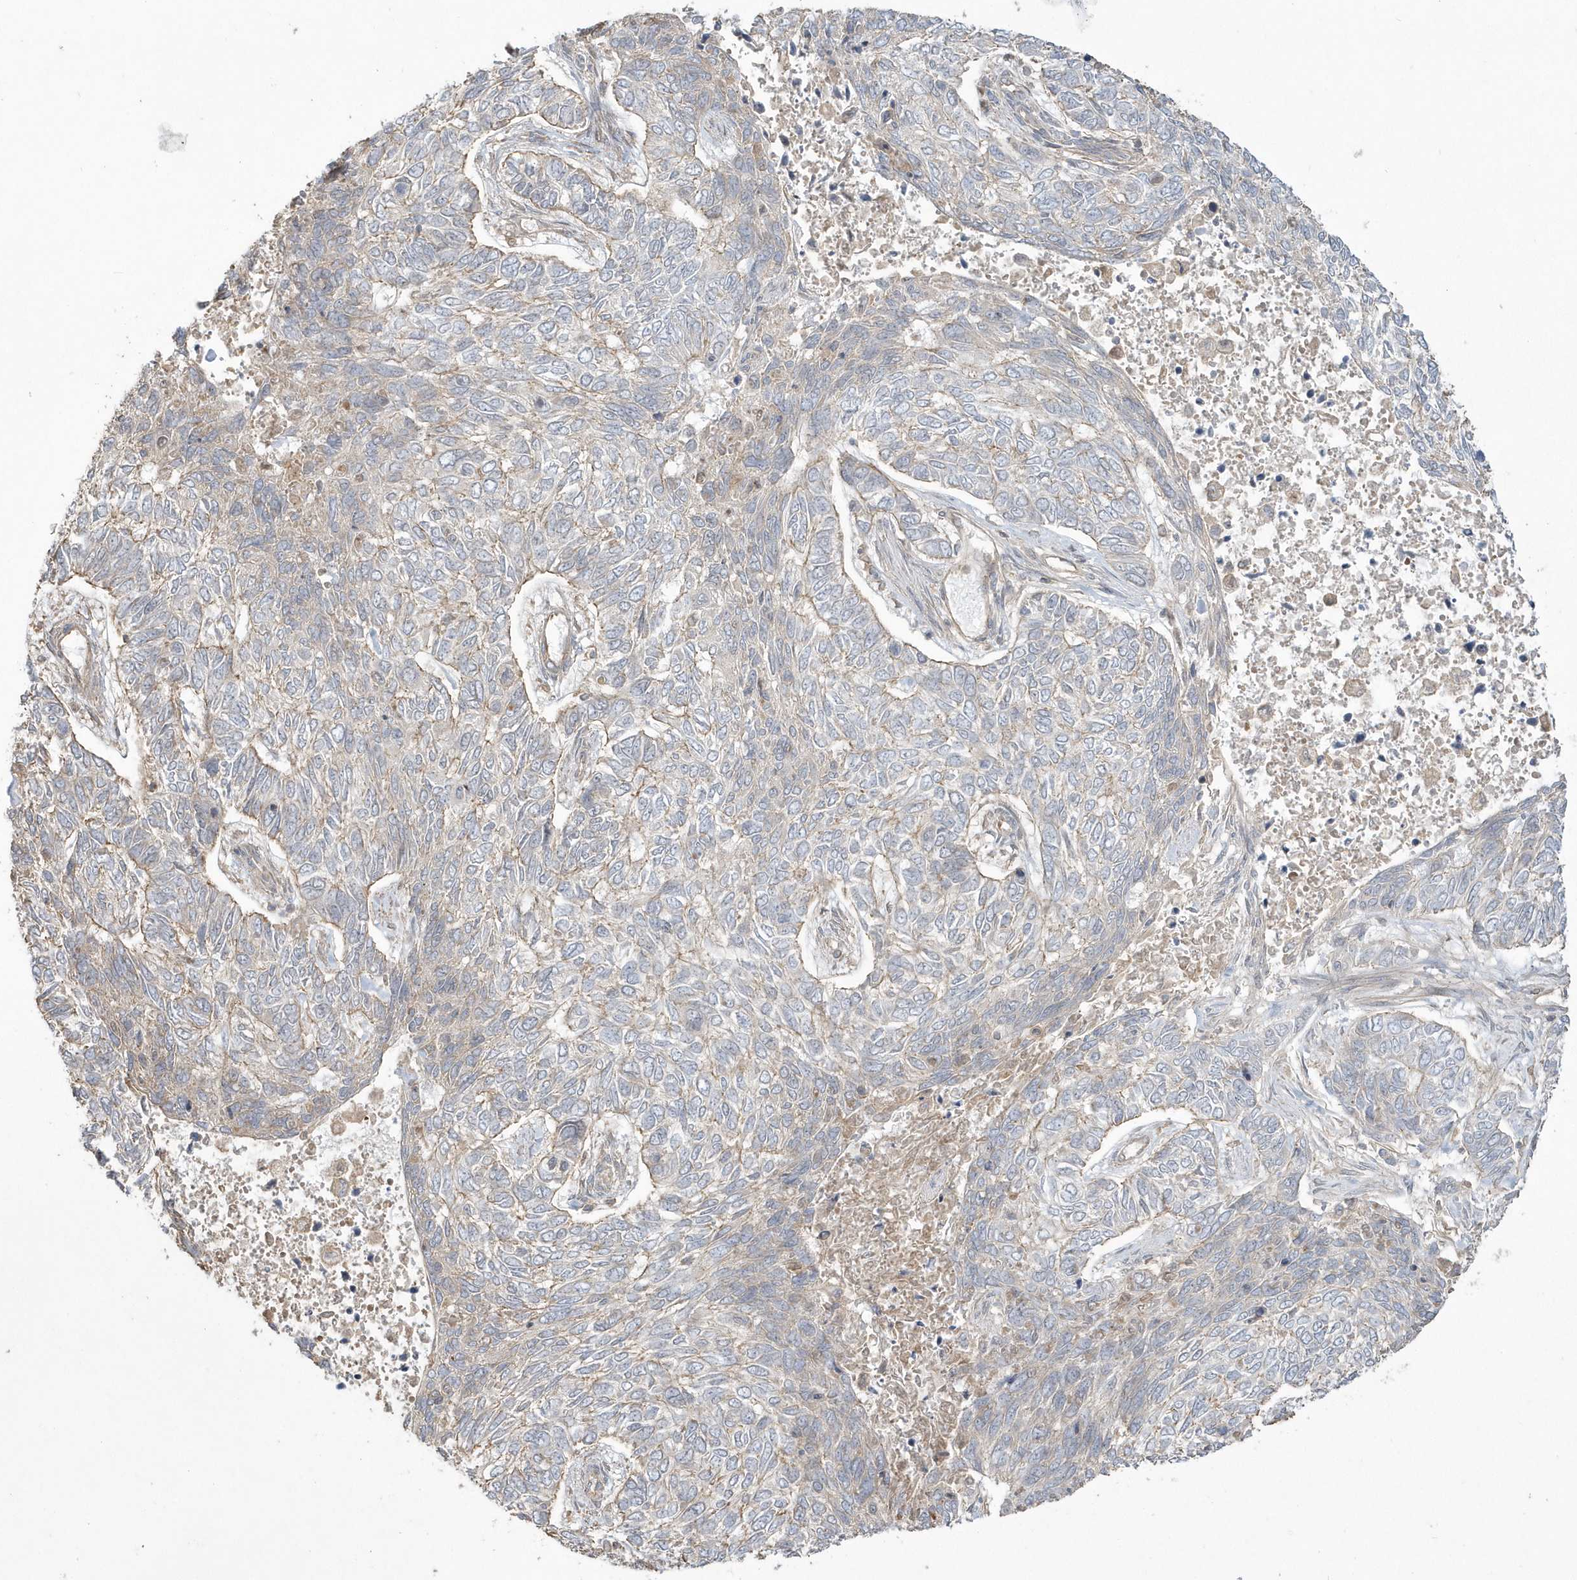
{"staining": {"intensity": "weak", "quantity": "25%-75%", "location": "cytoplasmic/membranous"}, "tissue": "skin cancer", "cell_type": "Tumor cells", "image_type": "cancer", "snomed": [{"axis": "morphology", "description": "Basal cell carcinoma"}, {"axis": "topography", "description": "Skin"}], "caption": "Brown immunohistochemical staining in skin cancer (basal cell carcinoma) reveals weak cytoplasmic/membranous expression in approximately 25%-75% of tumor cells.", "gene": "ARMC8", "patient": {"sex": "female", "age": 65}}